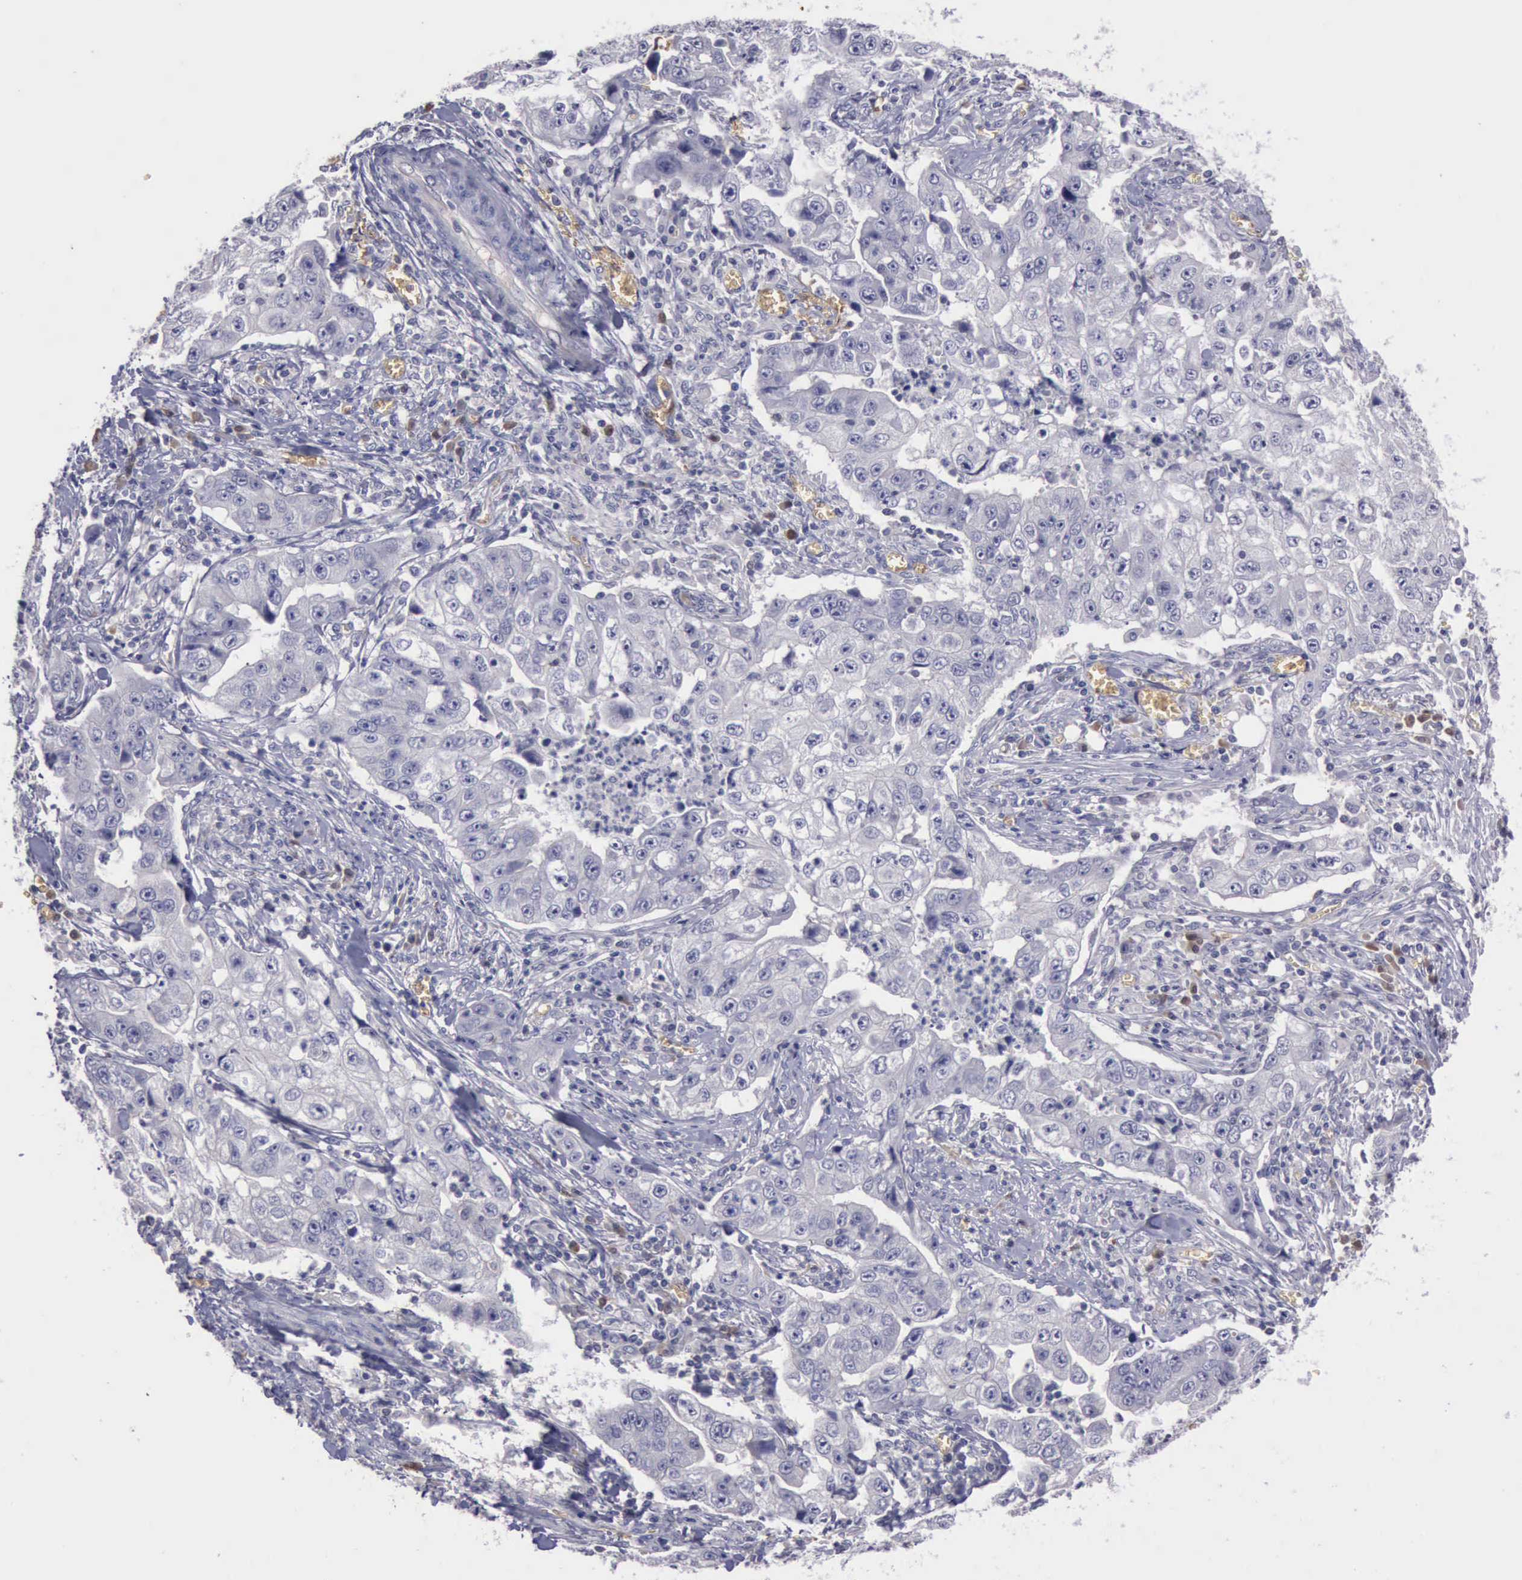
{"staining": {"intensity": "negative", "quantity": "none", "location": "none"}, "tissue": "lung cancer", "cell_type": "Tumor cells", "image_type": "cancer", "snomed": [{"axis": "morphology", "description": "Squamous cell carcinoma, NOS"}, {"axis": "topography", "description": "Lung"}], "caption": "There is no significant positivity in tumor cells of lung cancer (squamous cell carcinoma).", "gene": "CEP128", "patient": {"sex": "male", "age": 64}}